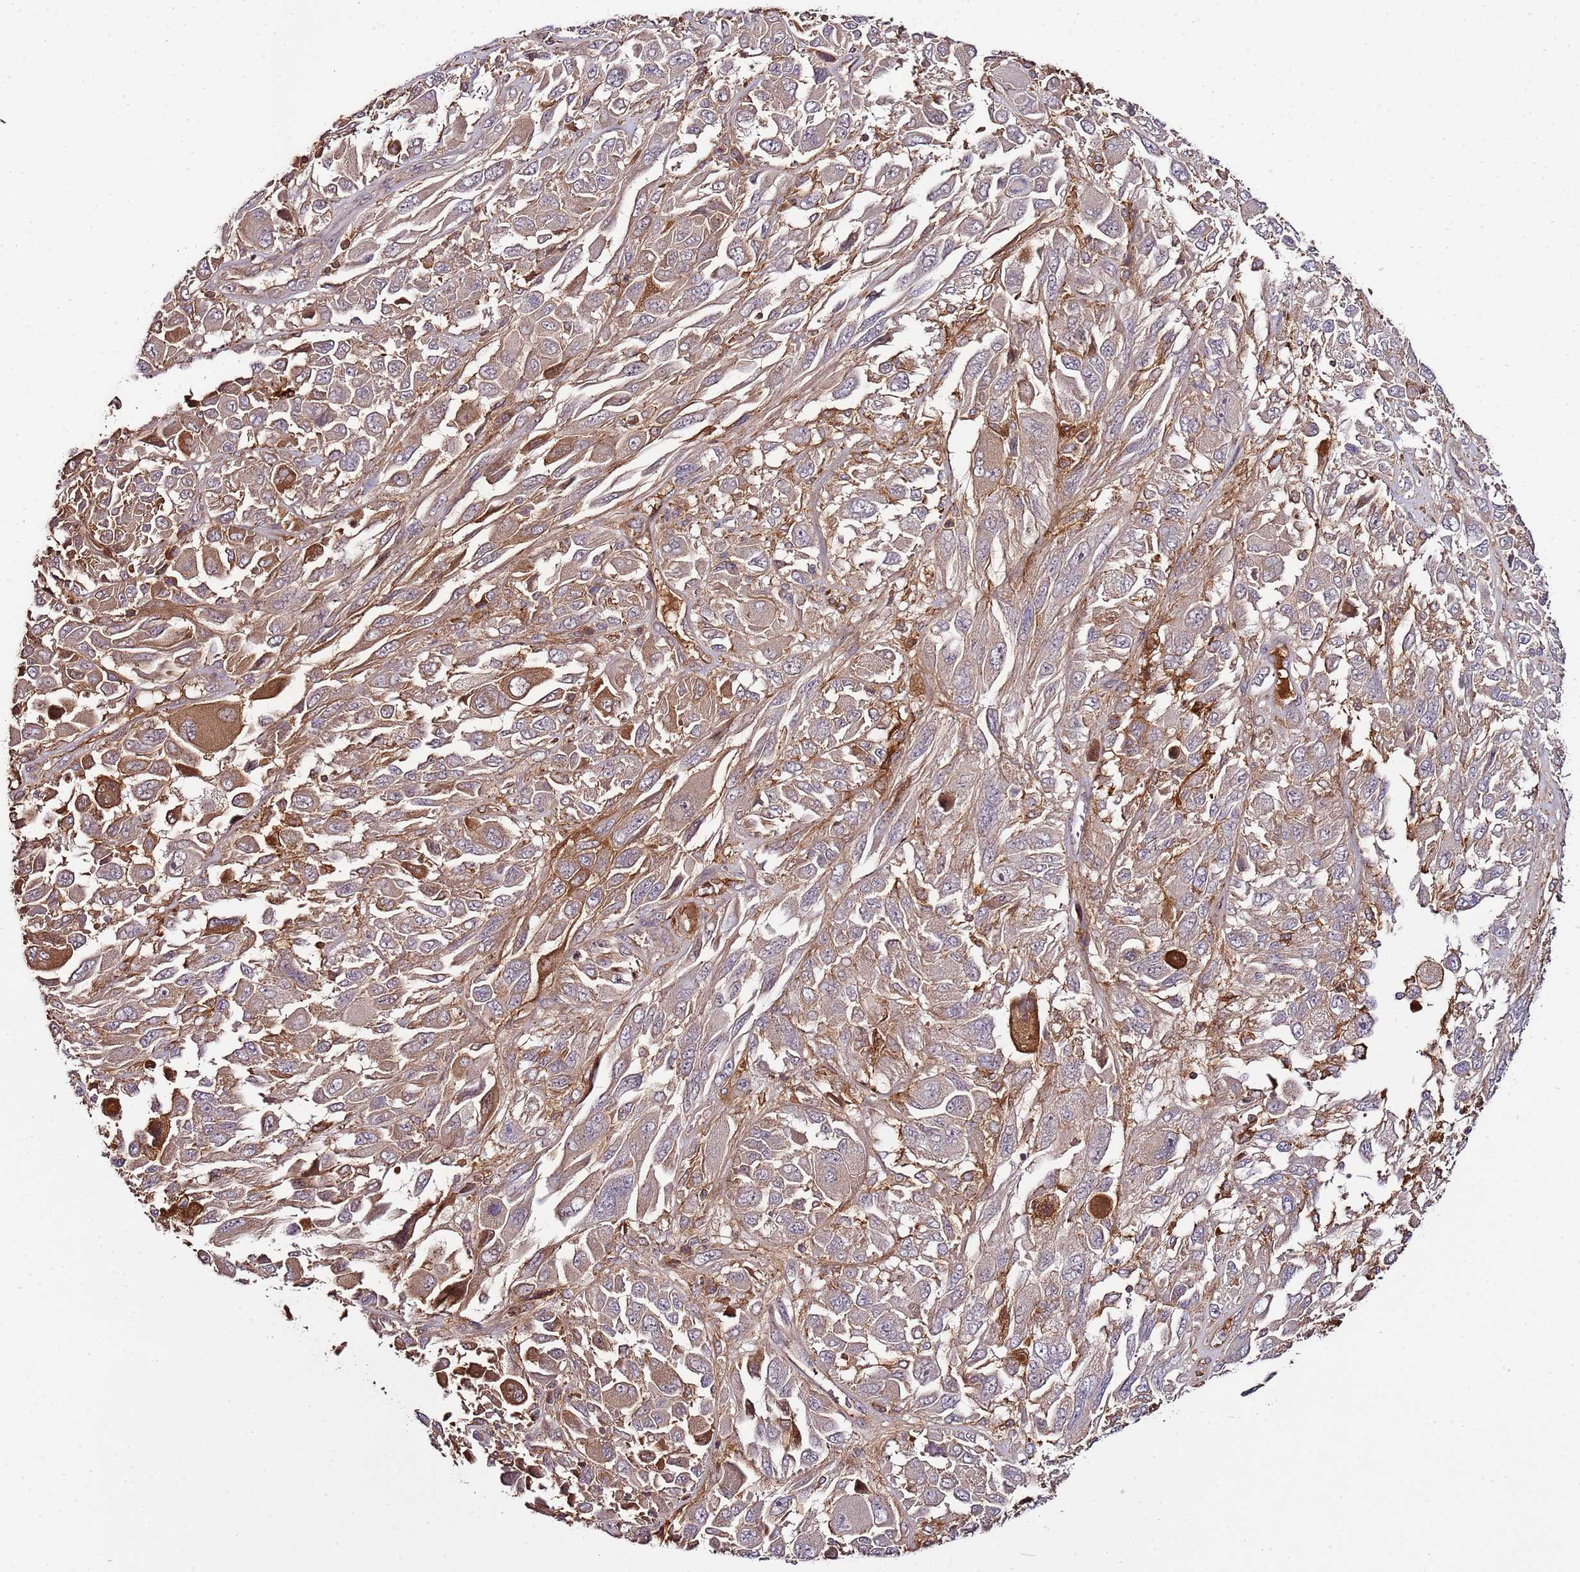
{"staining": {"intensity": "moderate", "quantity": ">75%", "location": "cytoplasmic/membranous"}, "tissue": "melanoma", "cell_type": "Tumor cells", "image_type": "cancer", "snomed": [{"axis": "morphology", "description": "Malignant melanoma, NOS"}, {"axis": "topography", "description": "Skin"}], "caption": "Malignant melanoma stained for a protein shows moderate cytoplasmic/membranous positivity in tumor cells. The staining is performed using DAB (3,3'-diaminobenzidine) brown chromogen to label protein expression. The nuclei are counter-stained blue using hematoxylin.", "gene": "ZNF624", "patient": {"sex": "female", "age": 91}}